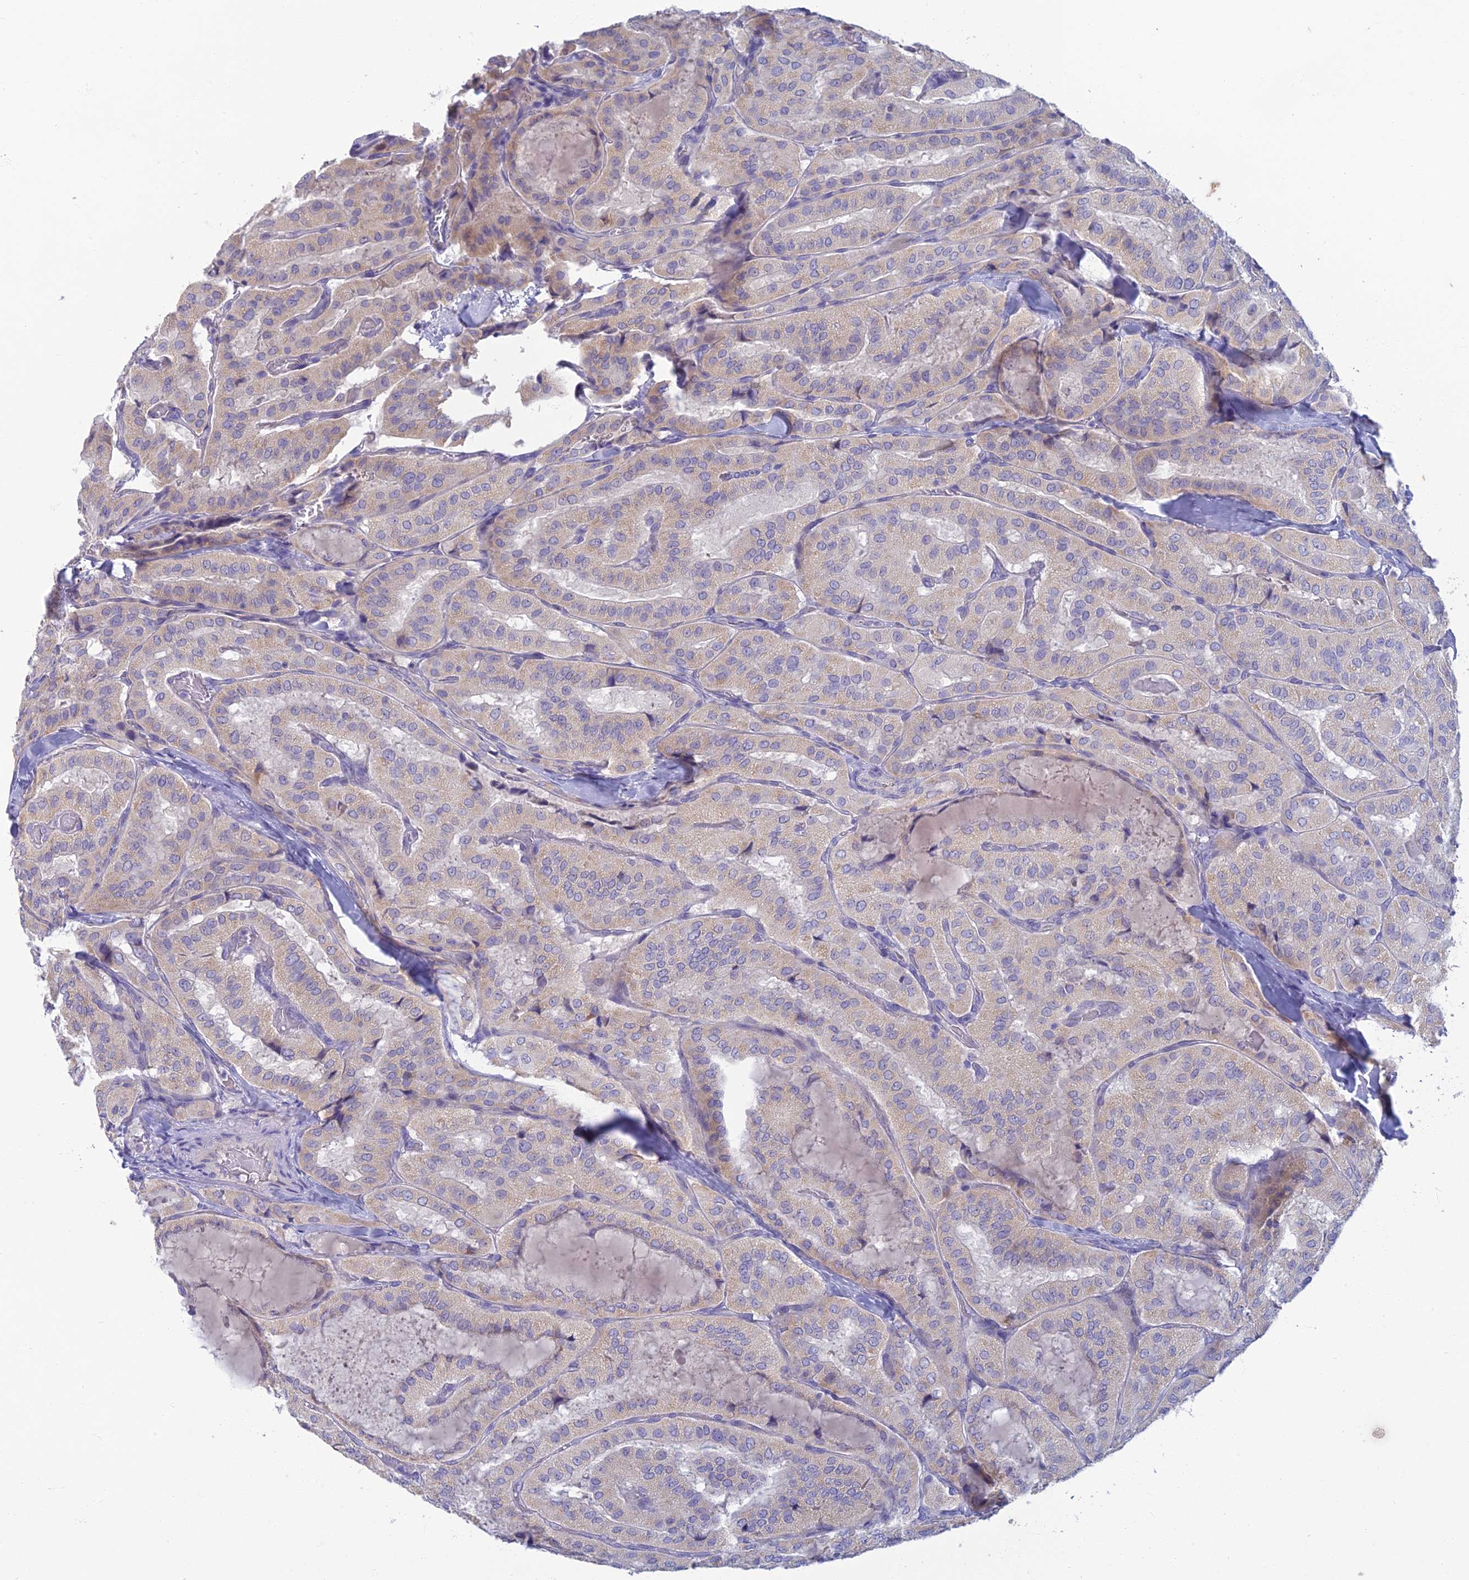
{"staining": {"intensity": "weak", "quantity": "<25%", "location": "cytoplasmic/membranous"}, "tissue": "thyroid cancer", "cell_type": "Tumor cells", "image_type": "cancer", "snomed": [{"axis": "morphology", "description": "Normal tissue, NOS"}, {"axis": "morphology", "description": "Papillary adenocarcinoma, NOS"}, {"axis": "topography", "description": "Thyroid gland"}], "caption": "Immunohistochemistry (IHC) micrograph of thyroid cancer stained for a protein (brown), which displays no positivity in tumor cells.", "gene": "SLC25A41", "patient": {"sex": "female", "age": 59}}